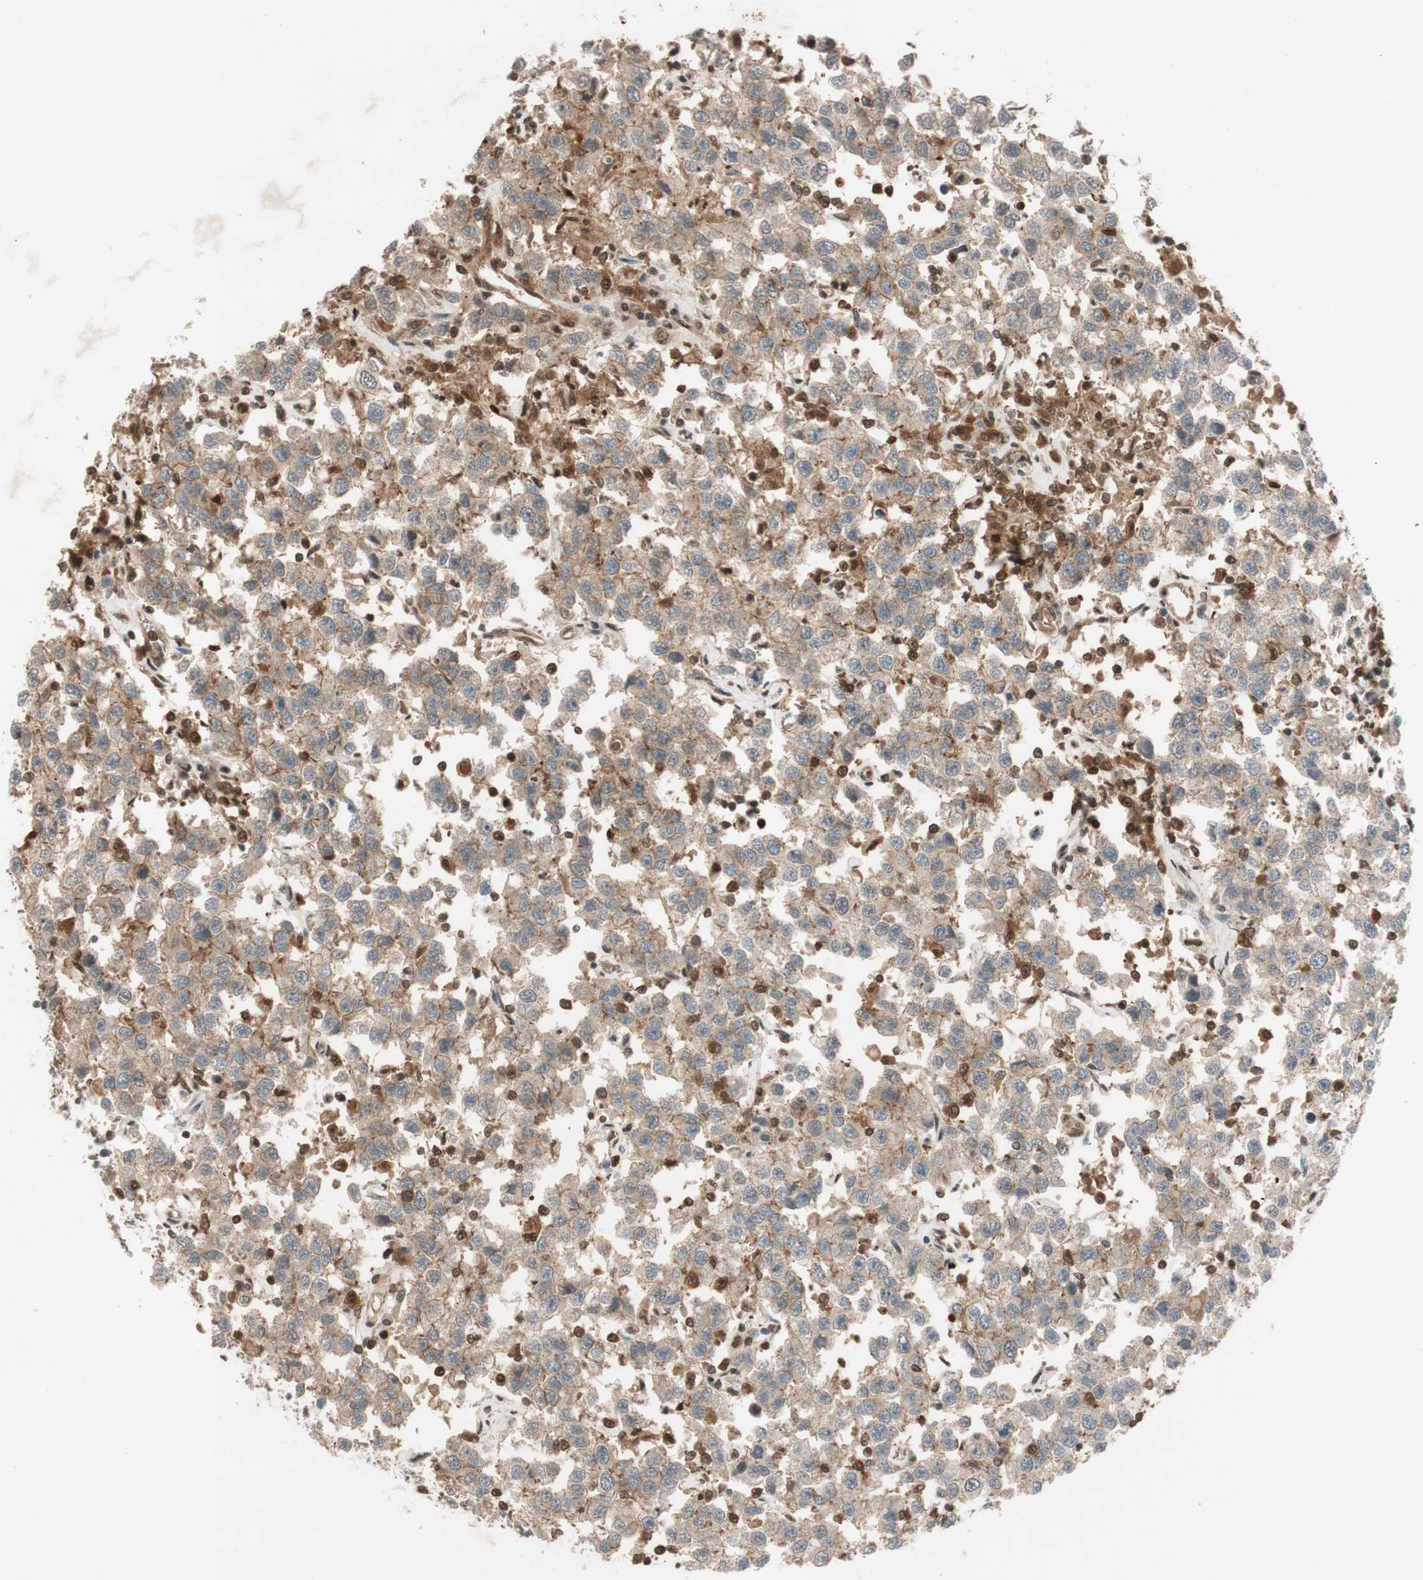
{"staining": {"intensity": "weak", "quantity": ">75%", "location": "cytoplasmic/membranous"}, "tissue": "testis cancer", "cell_type": "Tumor cells", "image_type": "cancer", "snomed": [{"axis": "morphology", "description": "Seminoma, NOS"}, {"axis": "topography", "description": "Testis"}], "caption": "Tumor cells exhibit low levels of weak cytoplasmic/membranous expression in approximately >75% of cells in testis cancer (seminoma). Immunohistochemistry stains the protein in brown and the nuclei are stained blue.", "gene": "EPHA8", "patient": {"sex": "male", "age": 41}}